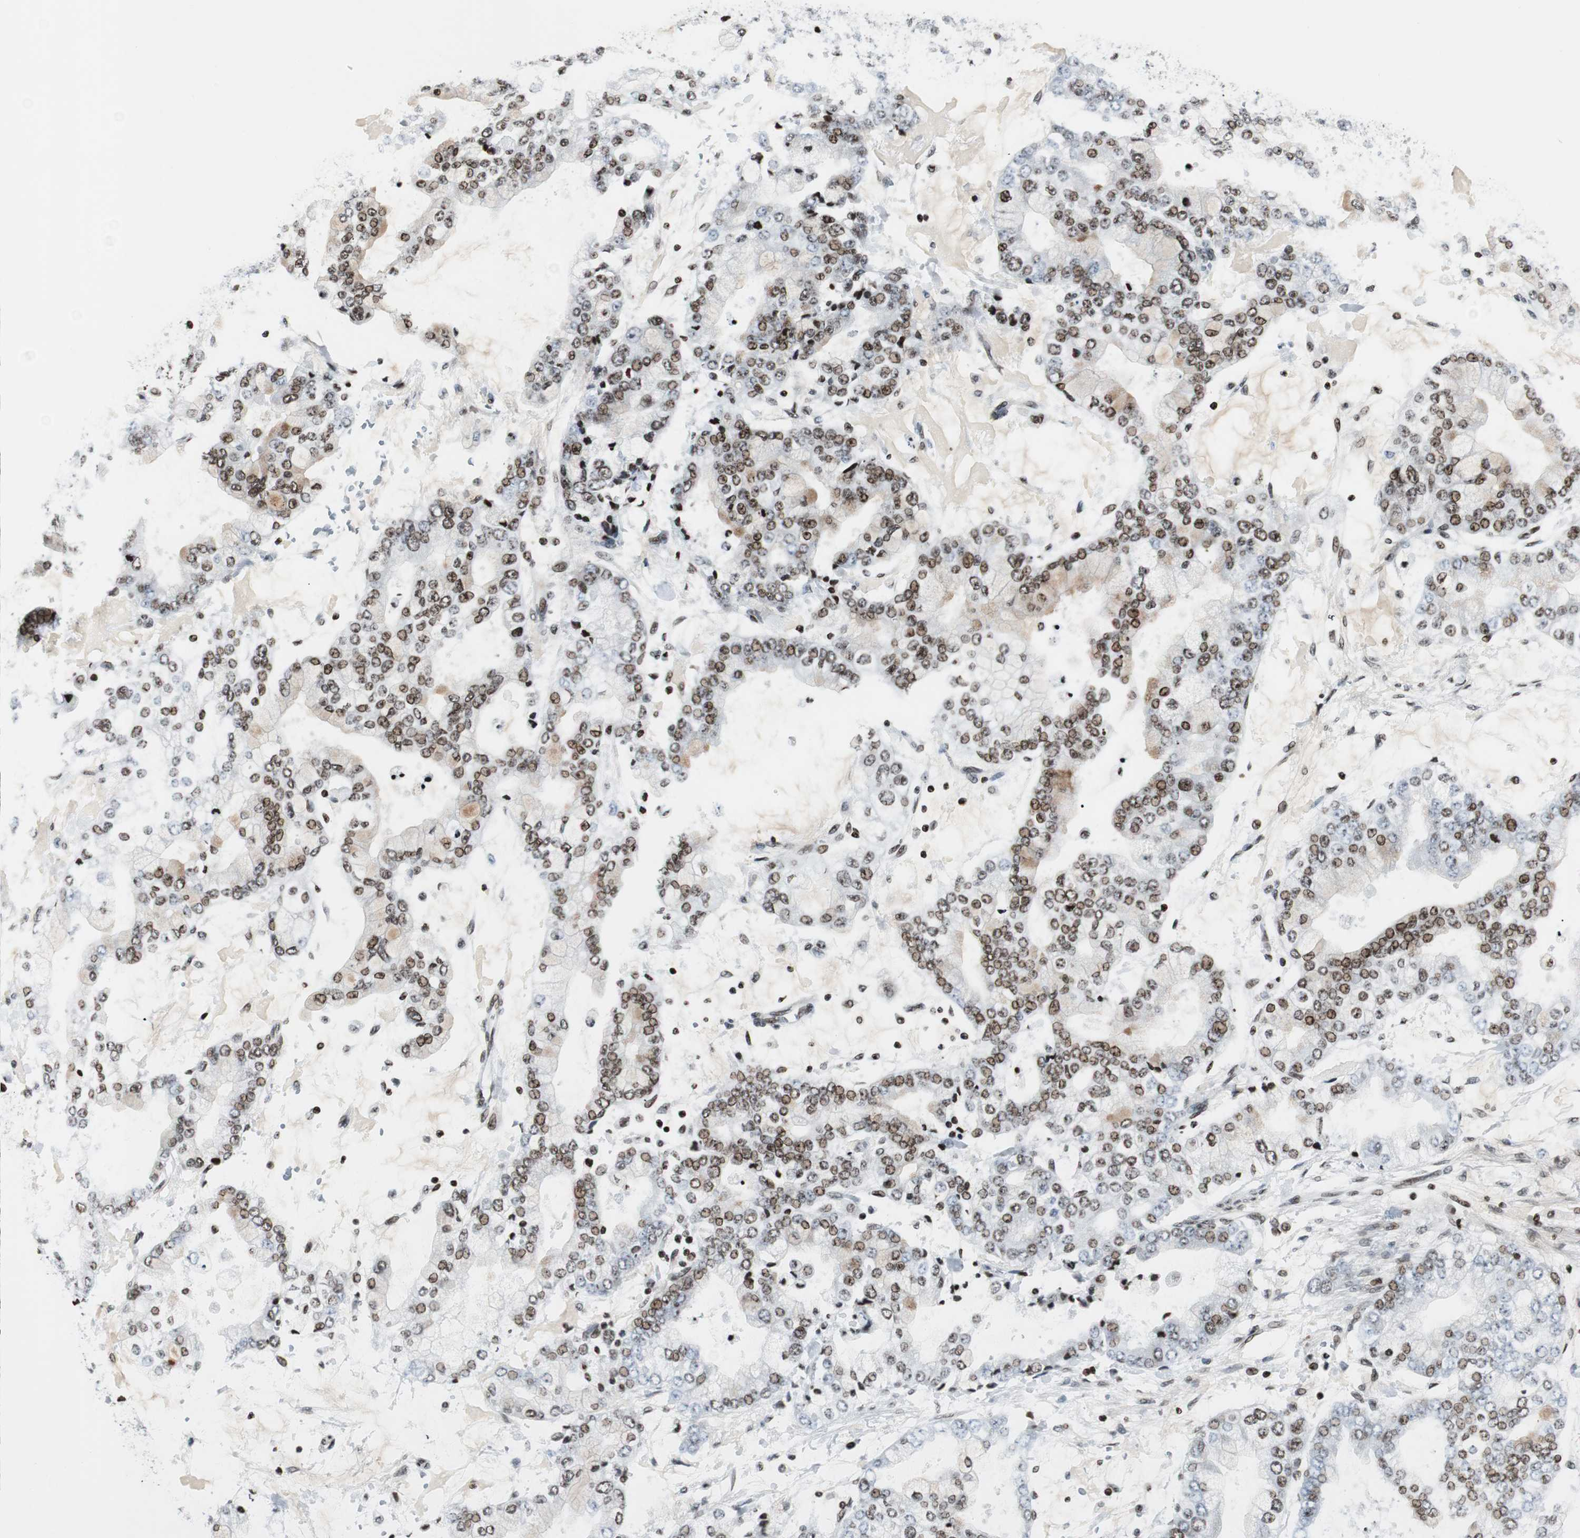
{"staining": {"intensity": "moderate", "quantity": ">75%", "location": "nuclear"}, "tissue": "stomach cancer", "cell_type": "Tumor cells", "image_type": "cancer", "snomed": [{"axis": "morphology", "description": "Adenocarcinoma, NOS"}, {"axis": "topography", "description": "Stomach"}], "caption": "Moderate nuclear expression for a protein is seen in approximately >75% of tumor cells of adenocarcinoma (stomach) using immunohistochemistry.", "gene": "PAXIP1", "patient": {"sex": "male", "age": 76}}